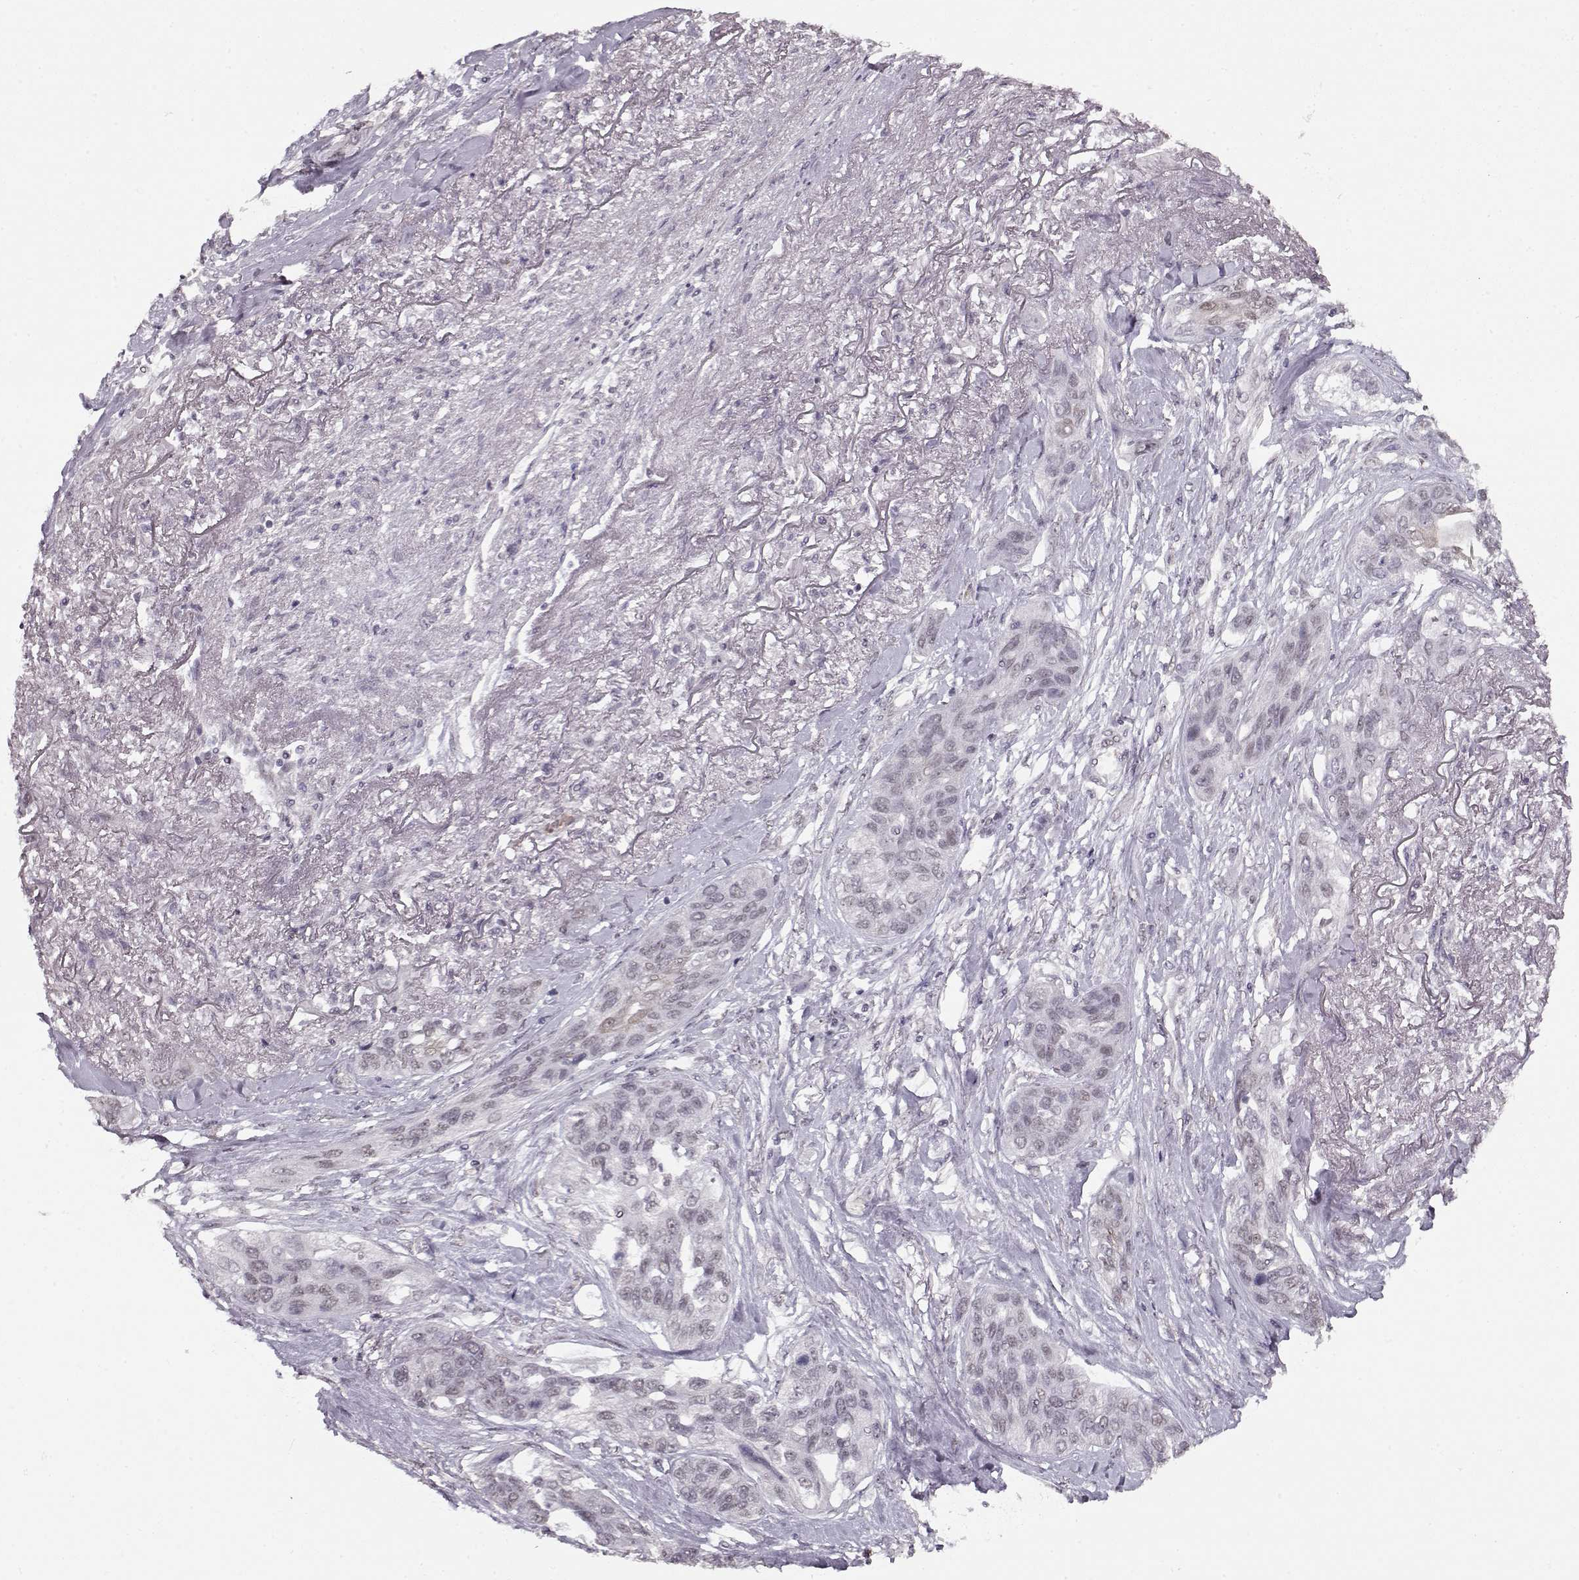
{"staining": {"intensity": "negative", "quantity": "none", "location": "none"}, "tissue": "lung cancer", "cell_type": "Tumor cells", "image_type": "cancer", "snomed": [{"axis": "morphology", "description": "Squamous cell carcinoma, NOS"}, {"axis": "topography", "description": "Lung"}], "caption": "Immunohistochemical staining of squamous cell carcinoma (lung) exhibits no significant staining in tumor cells. The staining was performed using DAB (3,3'-diaminobenzidine) to visualize the protein expression in brown, while the nuclei were stained in blue with hematoxylin (Magnification: 20x).", "gene": "PCP4", "patient": {"sex": "female", "age": 70}}